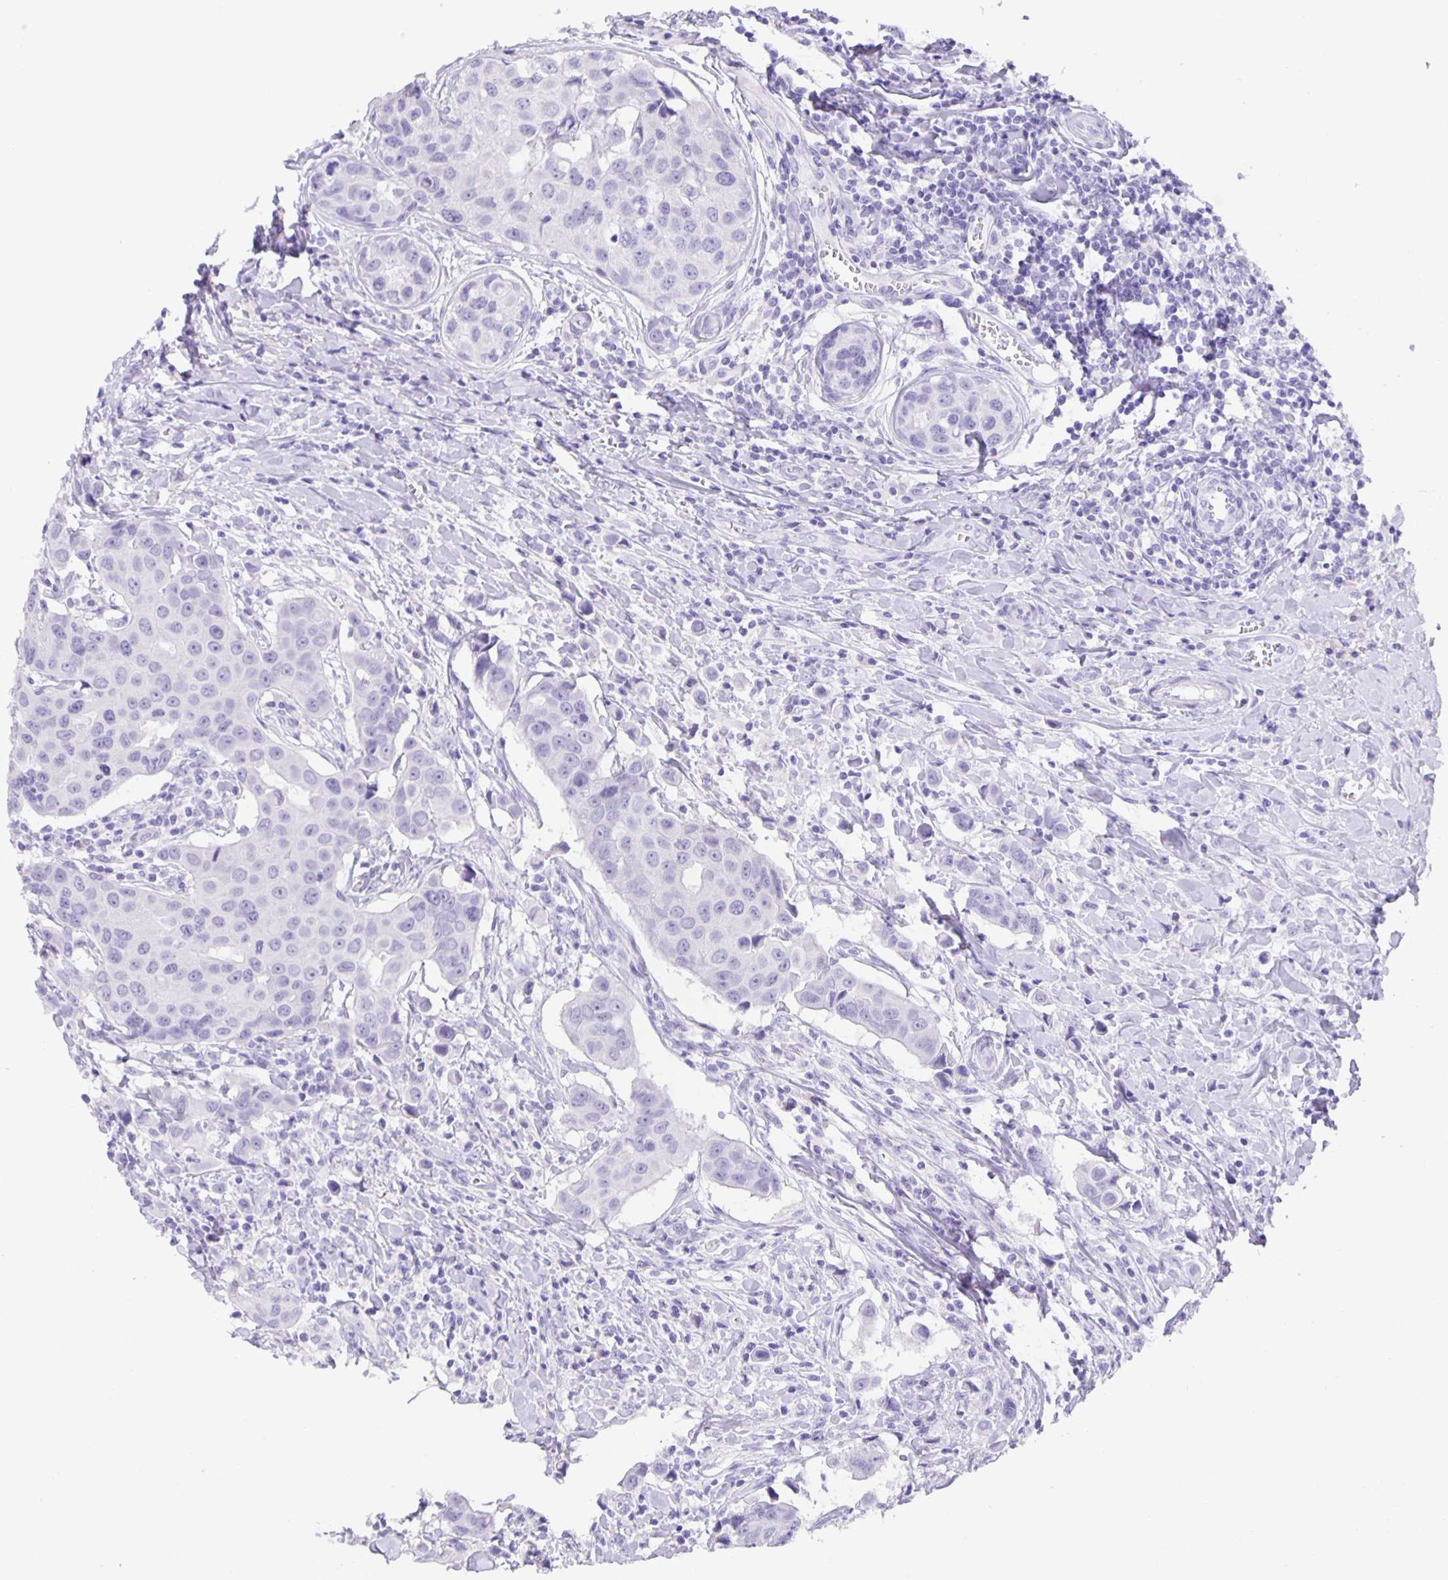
{"staining": {"intensity": "negative", "quantity": "none", "location": "none"}, "tissue": "breast cancer", "cell_type": "Tumor cells", "image_type": "cancer", "snomed": [{"axis": "morphology", "description": "Duct carcinoma"}, {"axis": "topography", "description": "Breast"}], "caption": "This image is of breast cancer stained with IHC to label a protein in brown with the nuclei are counter-stained blue. There is no expression in tumor cells.", "gene": "GUCA2A", "patient": {"sex": "female", "age": 24}}